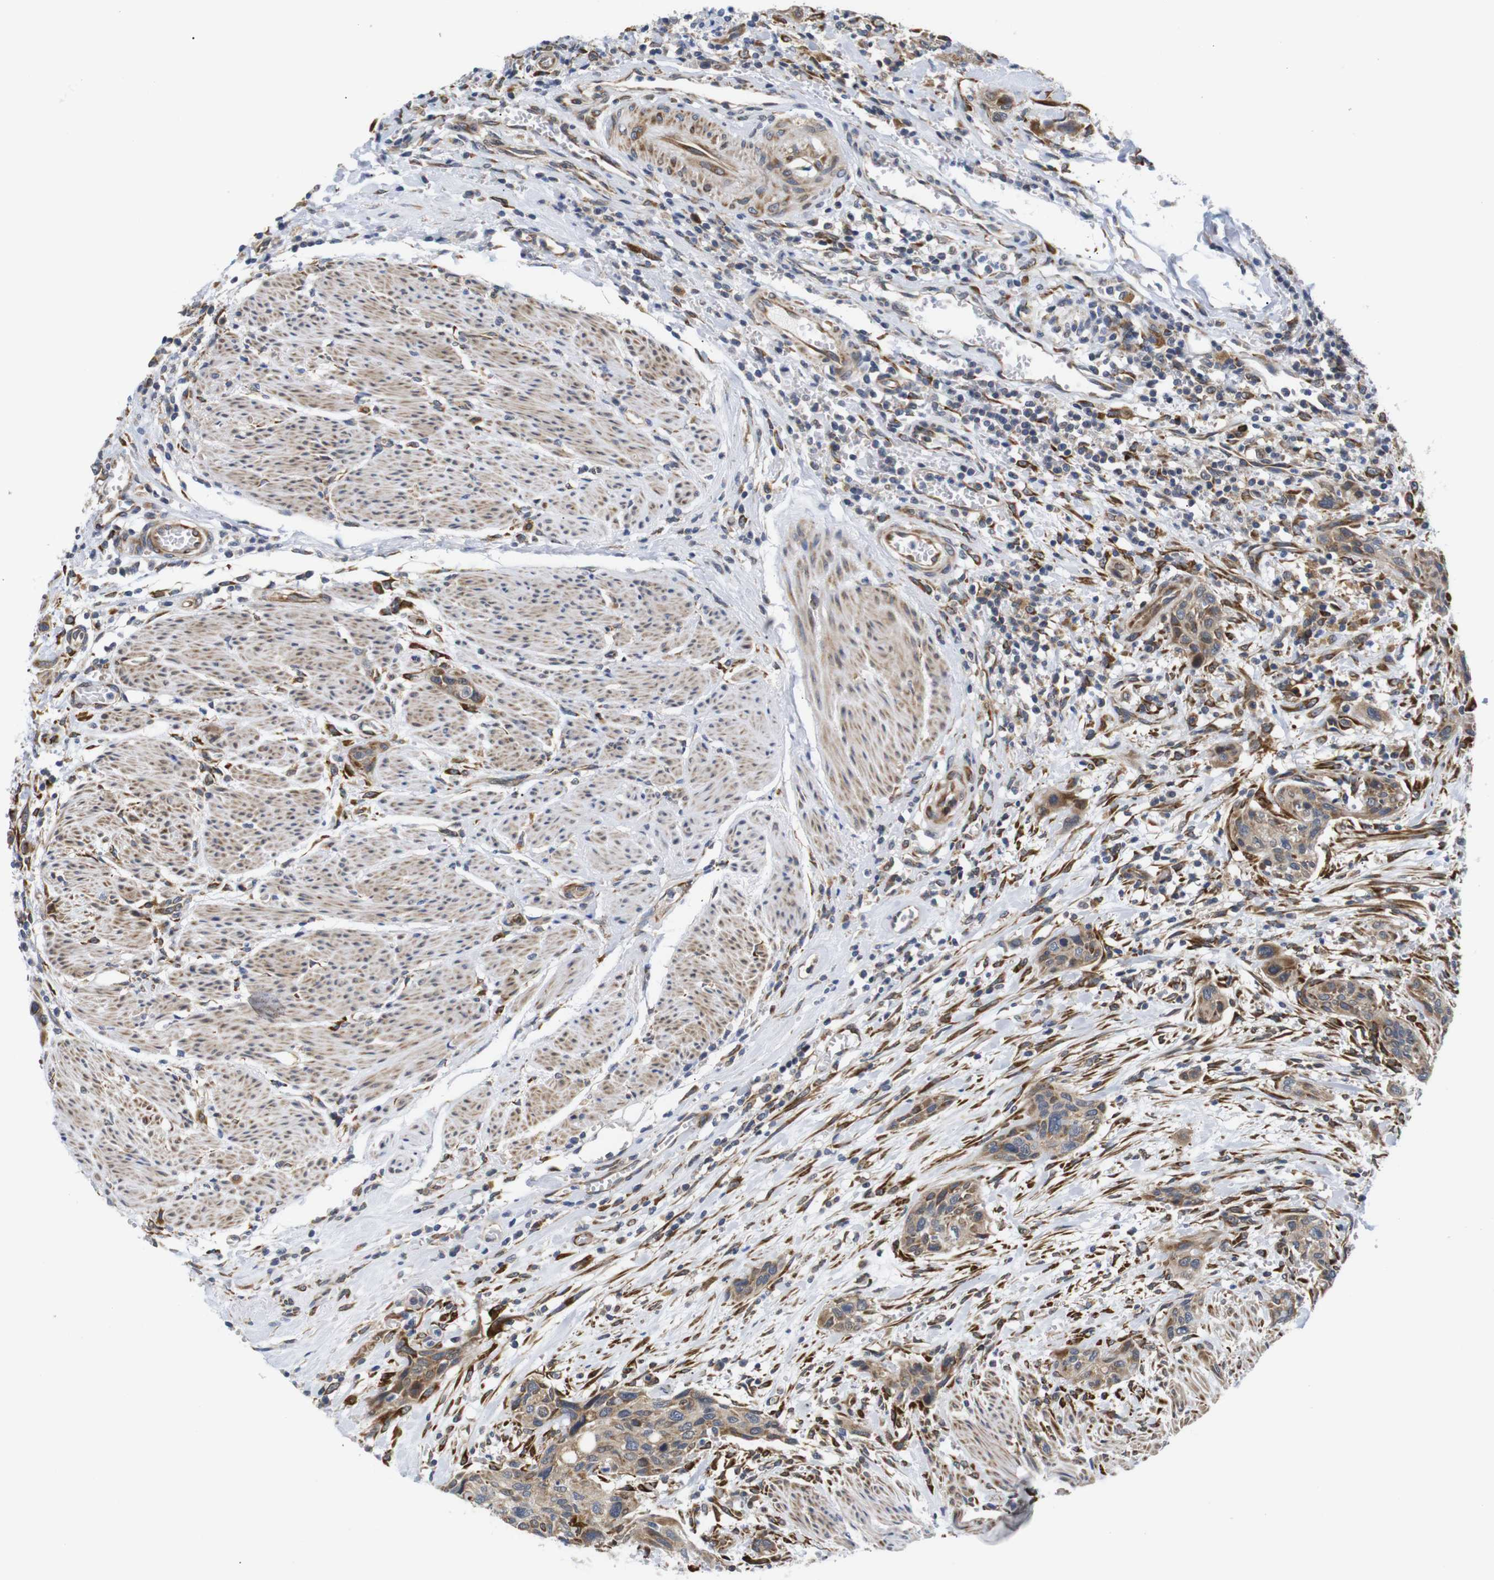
{"staining": {"intensity": "weak", "quantity": ">75%", "location": "cytoplasmic/membranous"}, "tissue": "urothelial cancer", "cell_type": "Tumor cells", "image_type": "cancer", "snomed": [{"axis": "morphology", "description": "Urothelial carcinoma, High grade"}, {"axis": "topography", "description": "Urinary bladder"}], "caption": "Protein staining of urothelial carcinoma (high-grade) tissue shows weak cytoplasmic/membranous staining in approximately >75% of tumor cells. (brown staining indicates protein expression, while blue staining denotes nuclei).", "gene": "KANK4", "patient": {"sex": "male", "age": 35}}